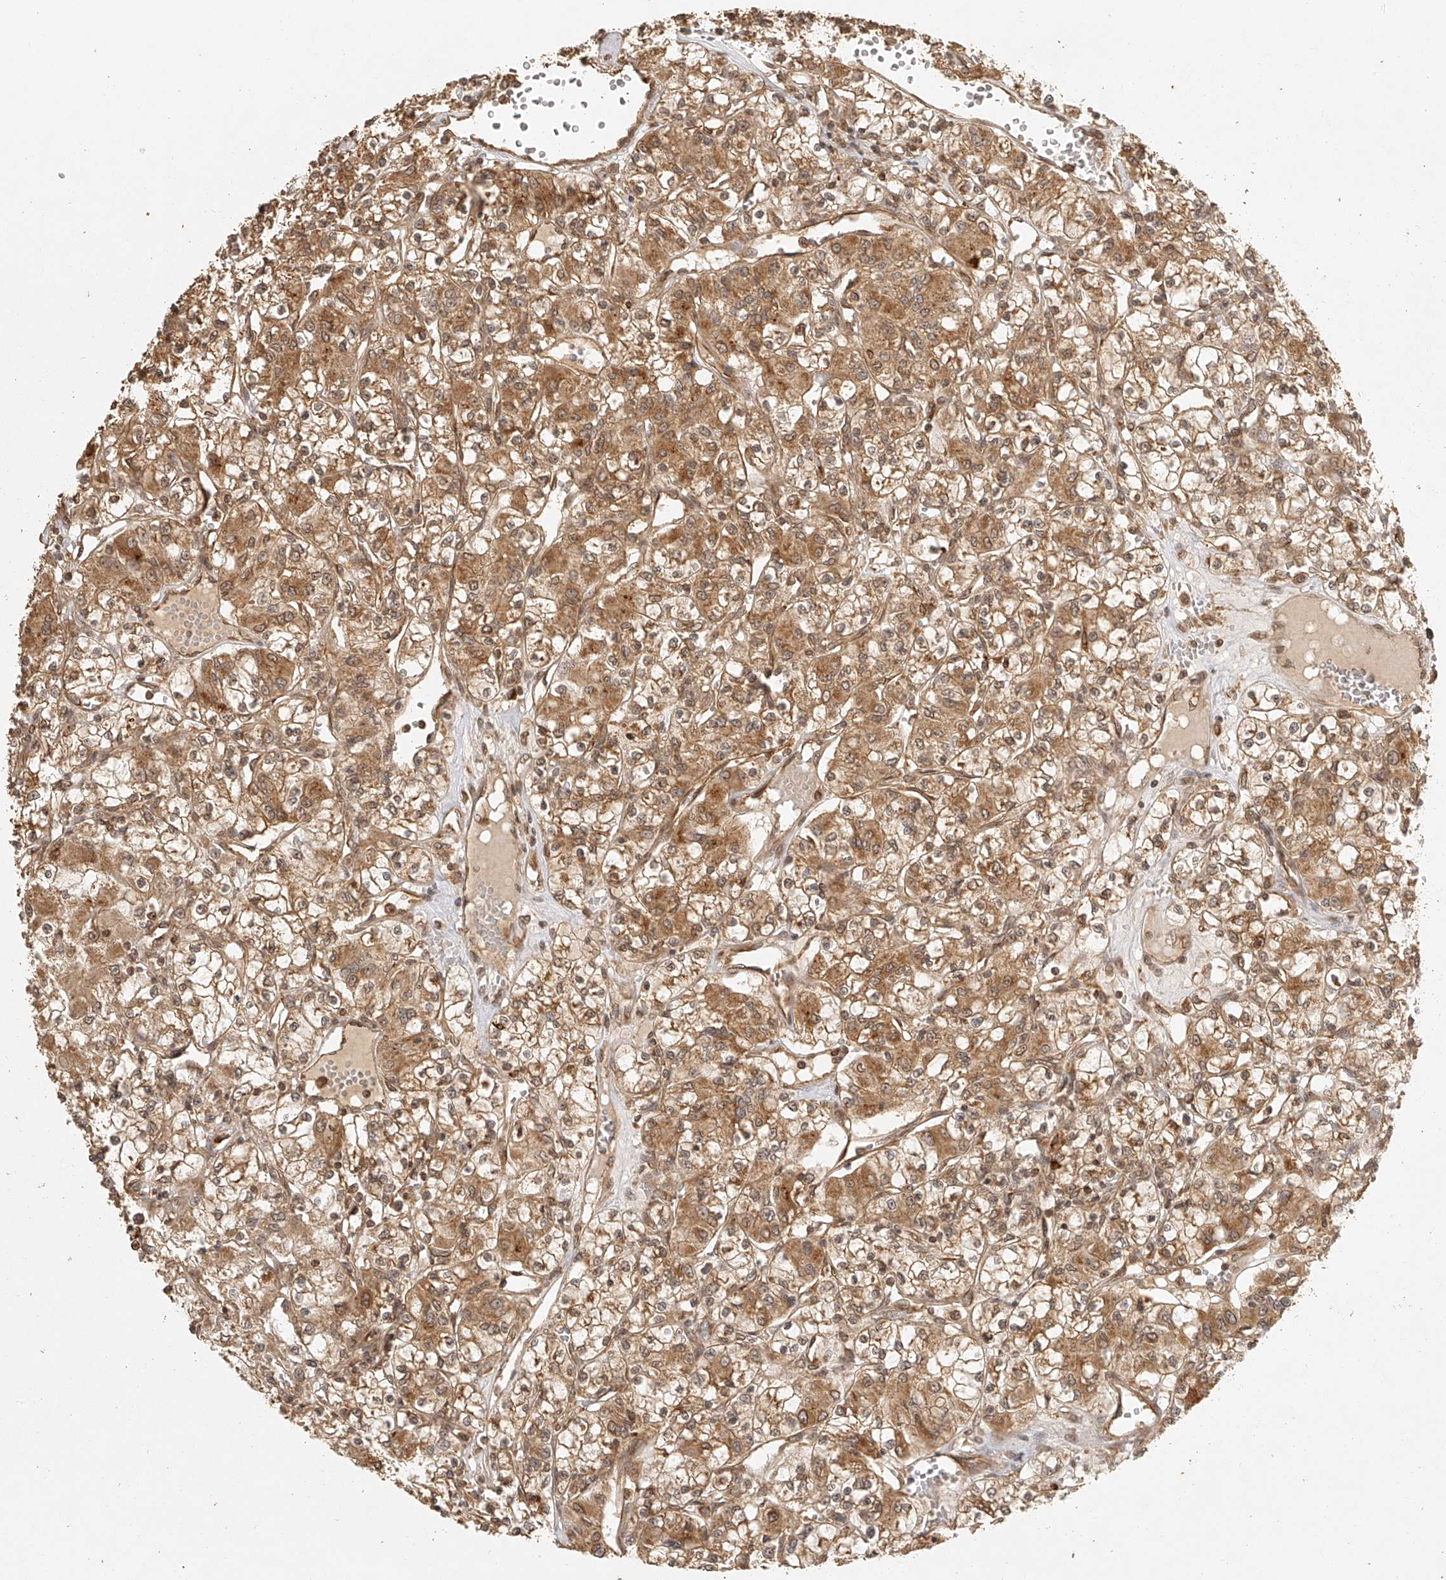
{"staining": {"intensity": "moderate", "quantity": ">75%", "location": "cytoplasmic/membranous"}, "tissue": "renal cancer", "cell_type": "Tumor cells", "image_type": "cancer", "snomed": [{"axis": "morphology", "description": "Adenocarcinoma, NOS"}, {"axis": "topography", "description": "Kidney"}], "caption": "About >75% of tumor cells in human renal cancer reveal moderate cytoplasmic/membranous protein expression as visualized by brown immunohistochemical staining.", "gene": "BCL2L11", "patient": {"sex": "female", "age": 59}}